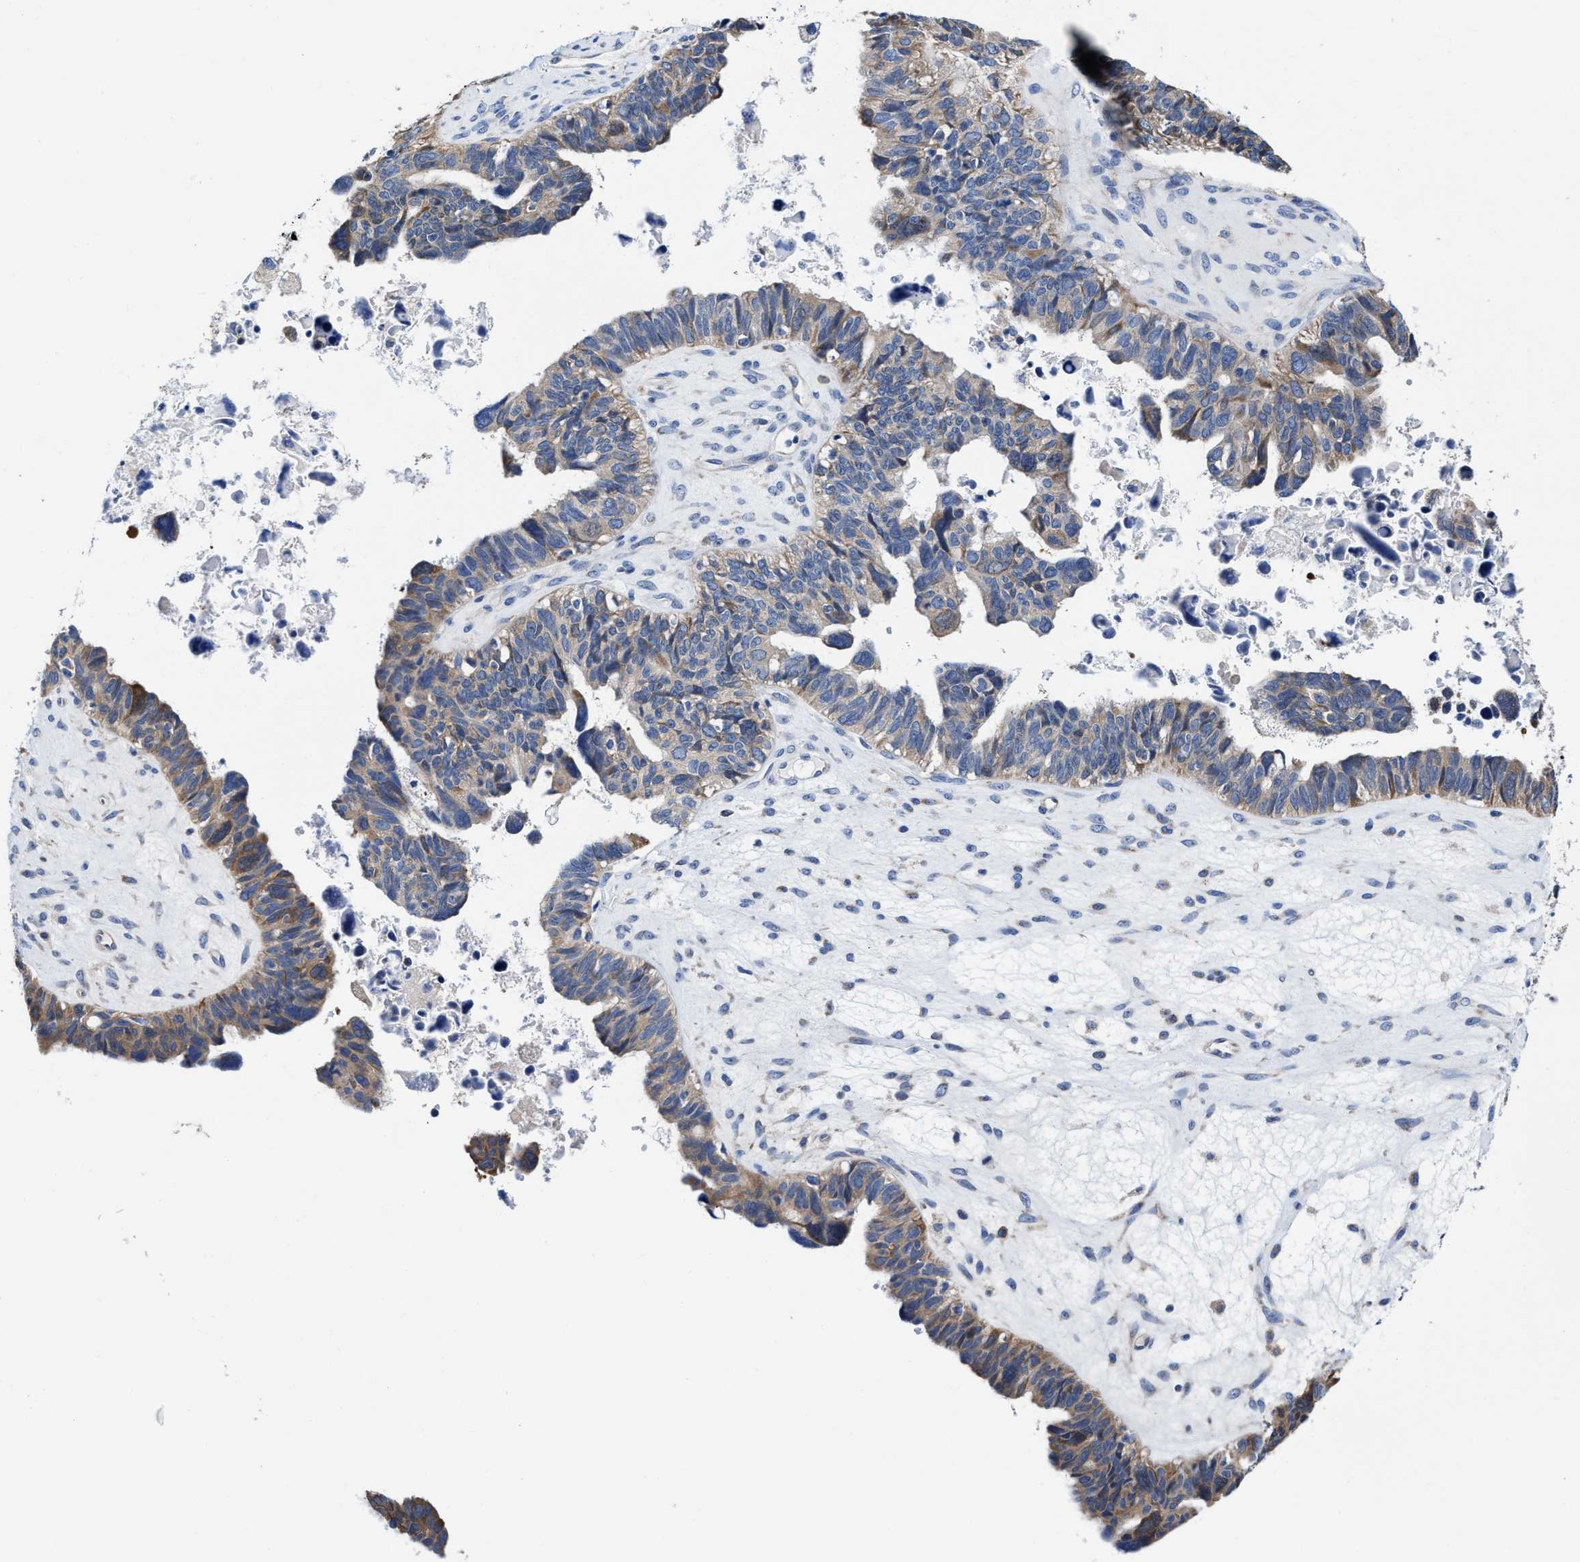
{"staining": {"intensity": "moderate", "quantity": "<25%", "location": "cytoplasmic/membranous"}, "tissue": "ovarian cancer", "cell_type": "Tumor cells", "image_type": "cancer", "snomed": [{"axis": "morphology", "description": "Cystadenocarcinoma, serous, NOS"}, {"axis": "topography", "description": "Ovary"}], "caption": "Tumor cells exhibit low levels of moderate cytoplasmic/membranous expression in approximately <25% of cells in human ovarian cancer (serous cystadenocarcinoma).", "gene": "TMEM30A", "patient": {"sex": "female", "age": 79}}